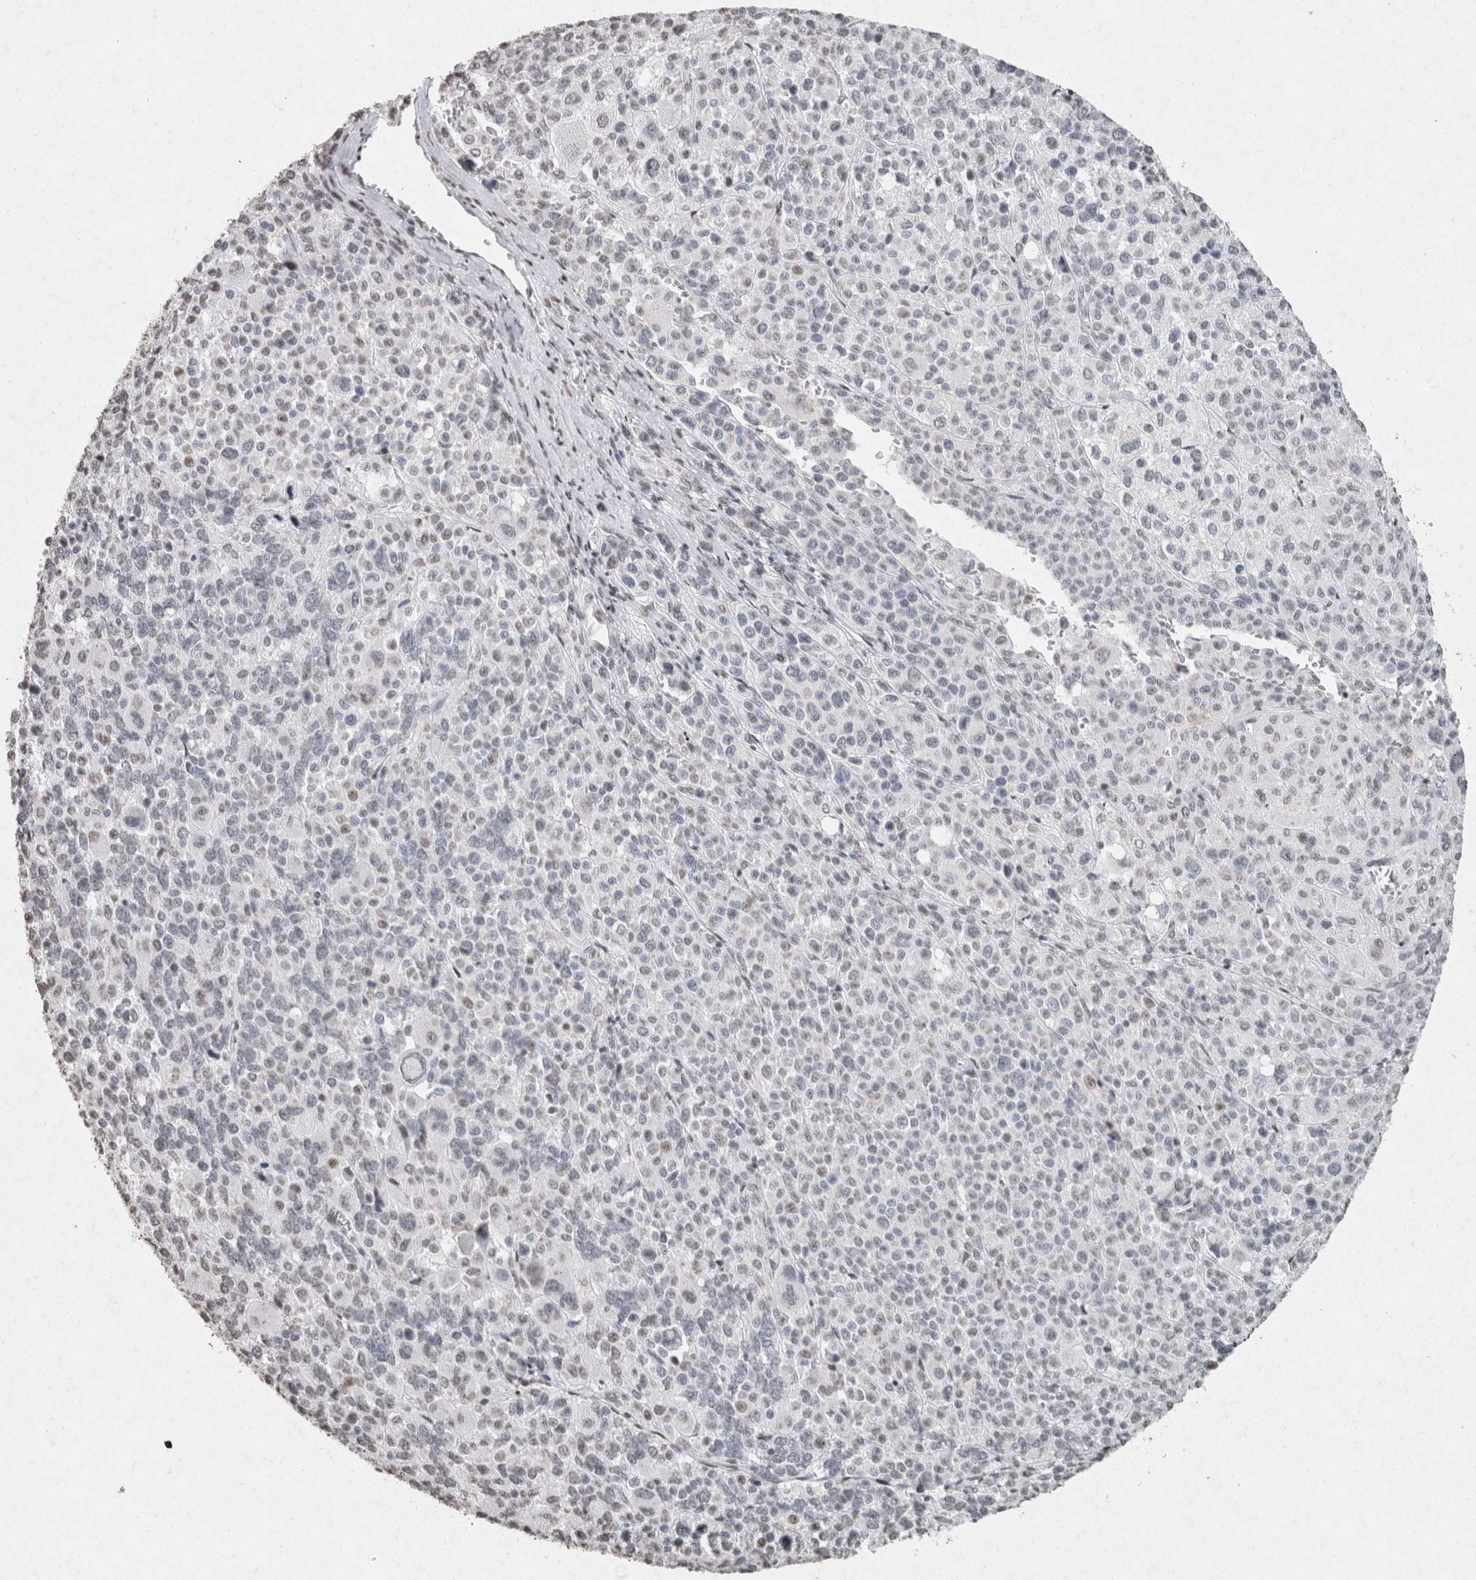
{"staining": {"intensity": "negative", "quantity": "none", "location": "none"}, "tissue": "melanoma", "cell_type": "Tumor cells", "image_type": "cancer", "snomed": [{"axis": "morphology", "description": "Malignant melanoma, Metastatic site"}, {"axis": "topography", "description": "Skin"}], "caption": "IHC of human melanoma shows no expression in tumor cells.", "gene": "CNTN1", "patient": {"sex": "female", "age": 74}}